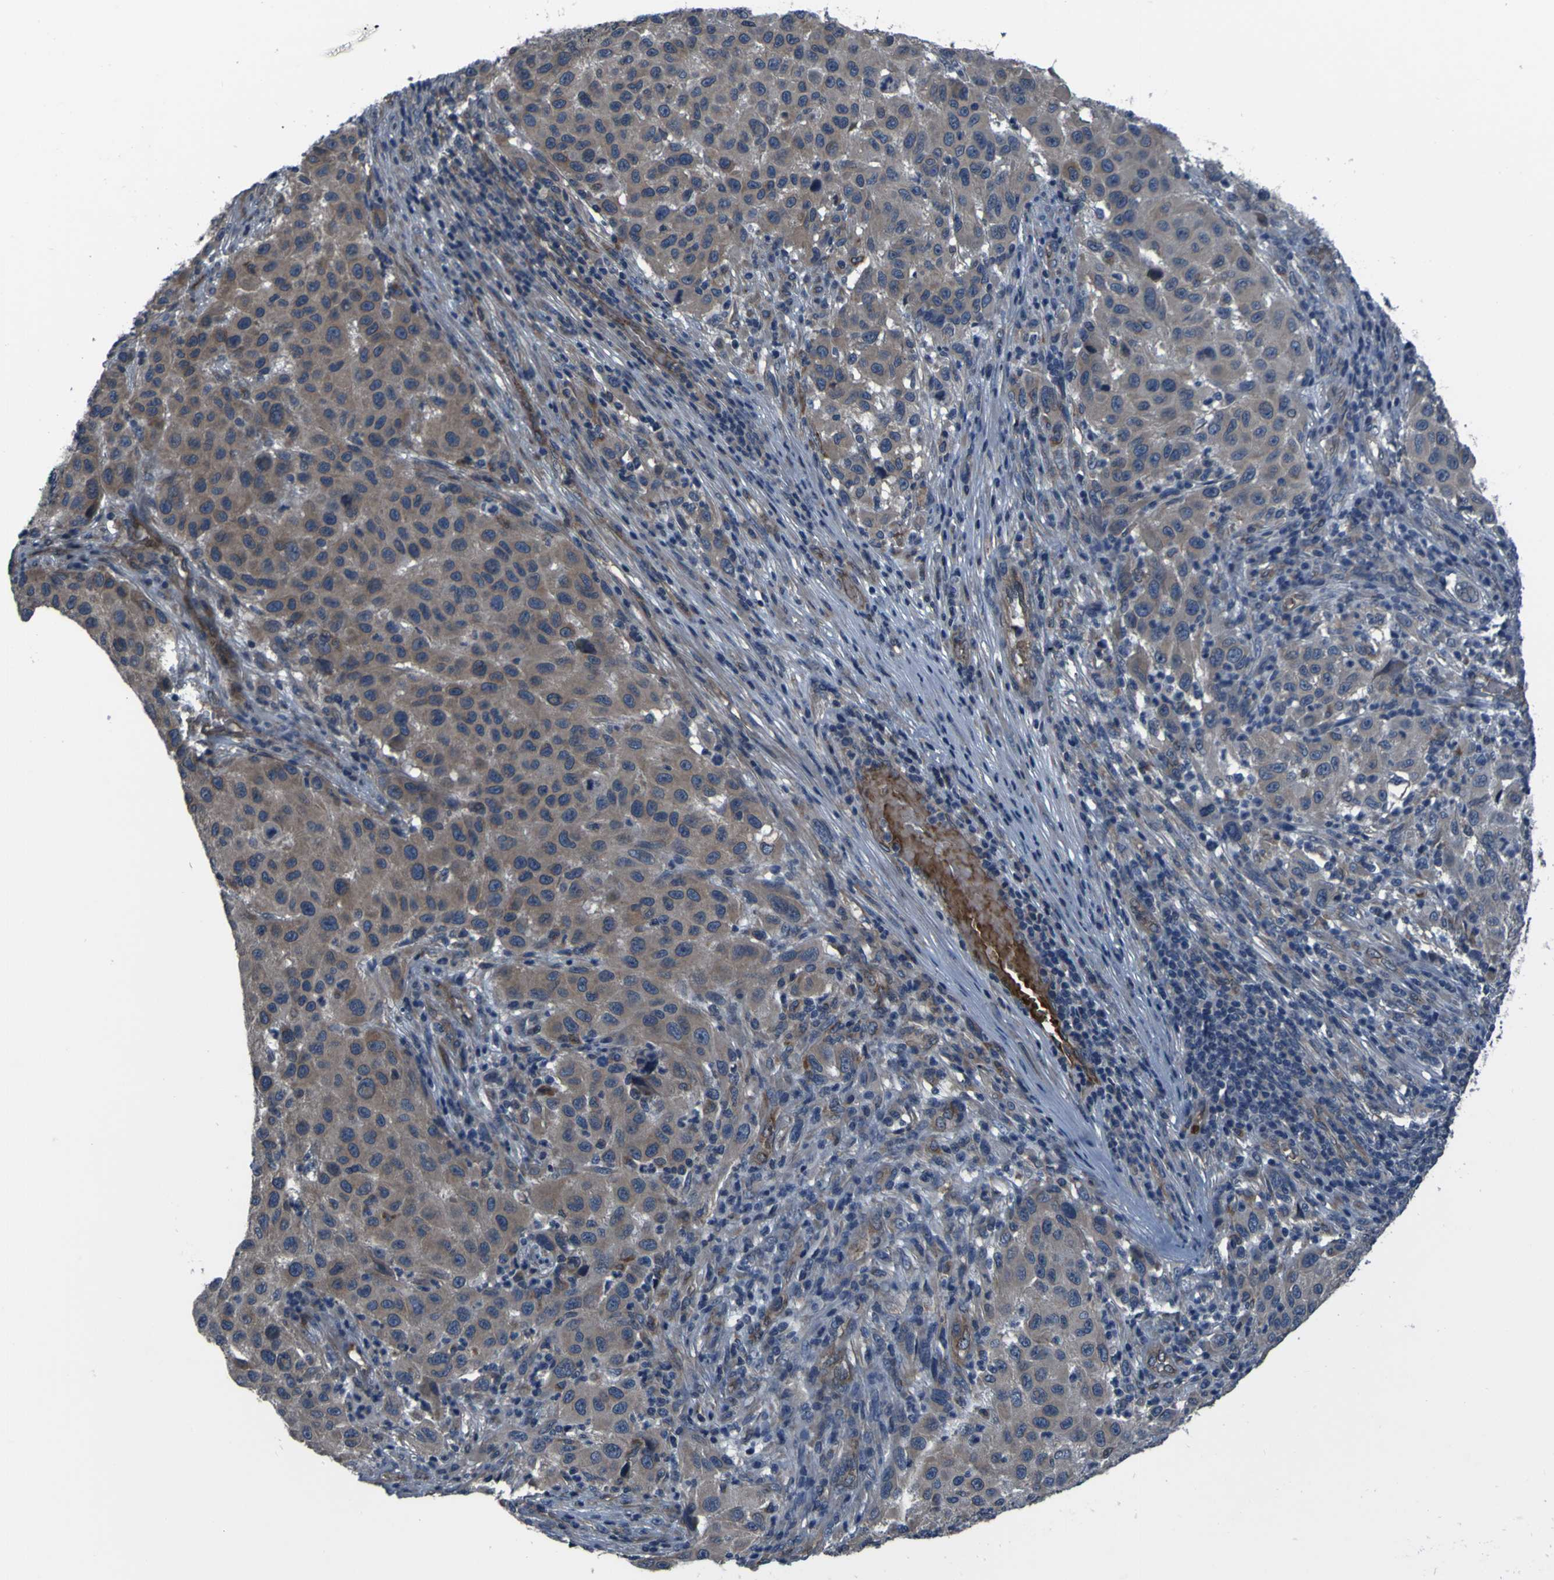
{"staining": {"intensity": "weak", "quantity": ">75%", "location": "cytoplasmic/membranous"}, "tissue": "melanoma", "cell_type": "Tumor cells", "image_type": "cancer", "snomed": [{"axis": "morphology", "description": "Malignant melanoma, Metastatic site"}, {"axis": "topography", "description": "Lymph node"}], "caption": "Protein expression analysis of melanoma shows weak cytoplasmic/membranous positivity in approximately >75% of tumor cells. The protein of interest is stained brown, and the nuclei are stained in blue (DAB IHC with brightfield microscopy, high magnification).", "gene": "GRAMD1A", "patient": {"sex": "male", "age": 61}}